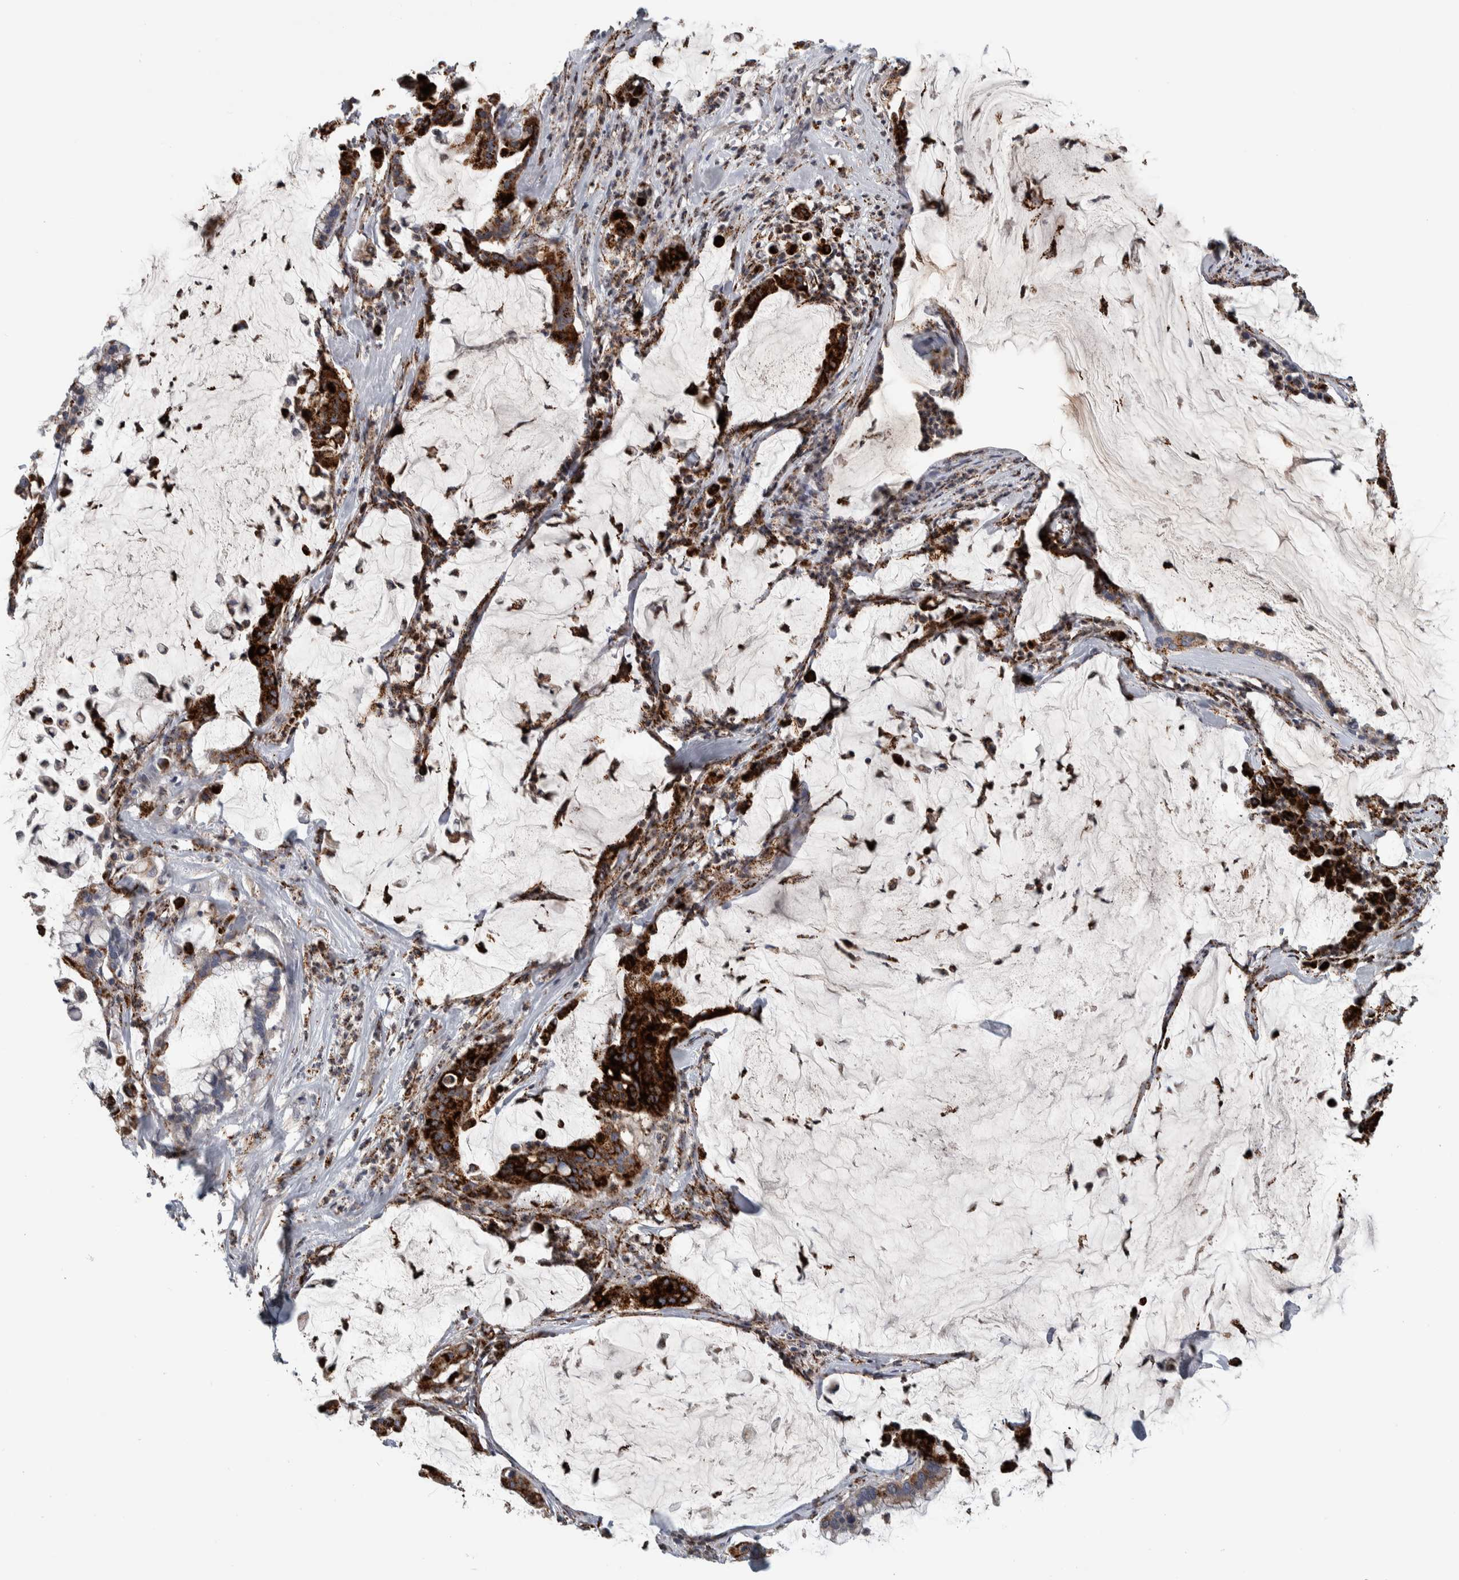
{"staining": {"intensity": "strong", "quantity": ">75%", "location": "cytoplasmic/membranous"}, "tissue": "pancreatic cancer", "cell_type": "Tumor cells", "image_type": "cancer", "snomed": [{"axis": "morphology", "description": "Adenocarcinoma, NOS"}, {"axis": "topography", "description": "Pancreas"}], "caption": "Immunohistochemical staining of human pancreatic cancer (adenocarcinoma) demonstrates strong cytoplasmic/membranous protein positivity in about >75% of tumor cells.", "gene": "FAM78A", "patient": {"sex": "male", "age": 41}}